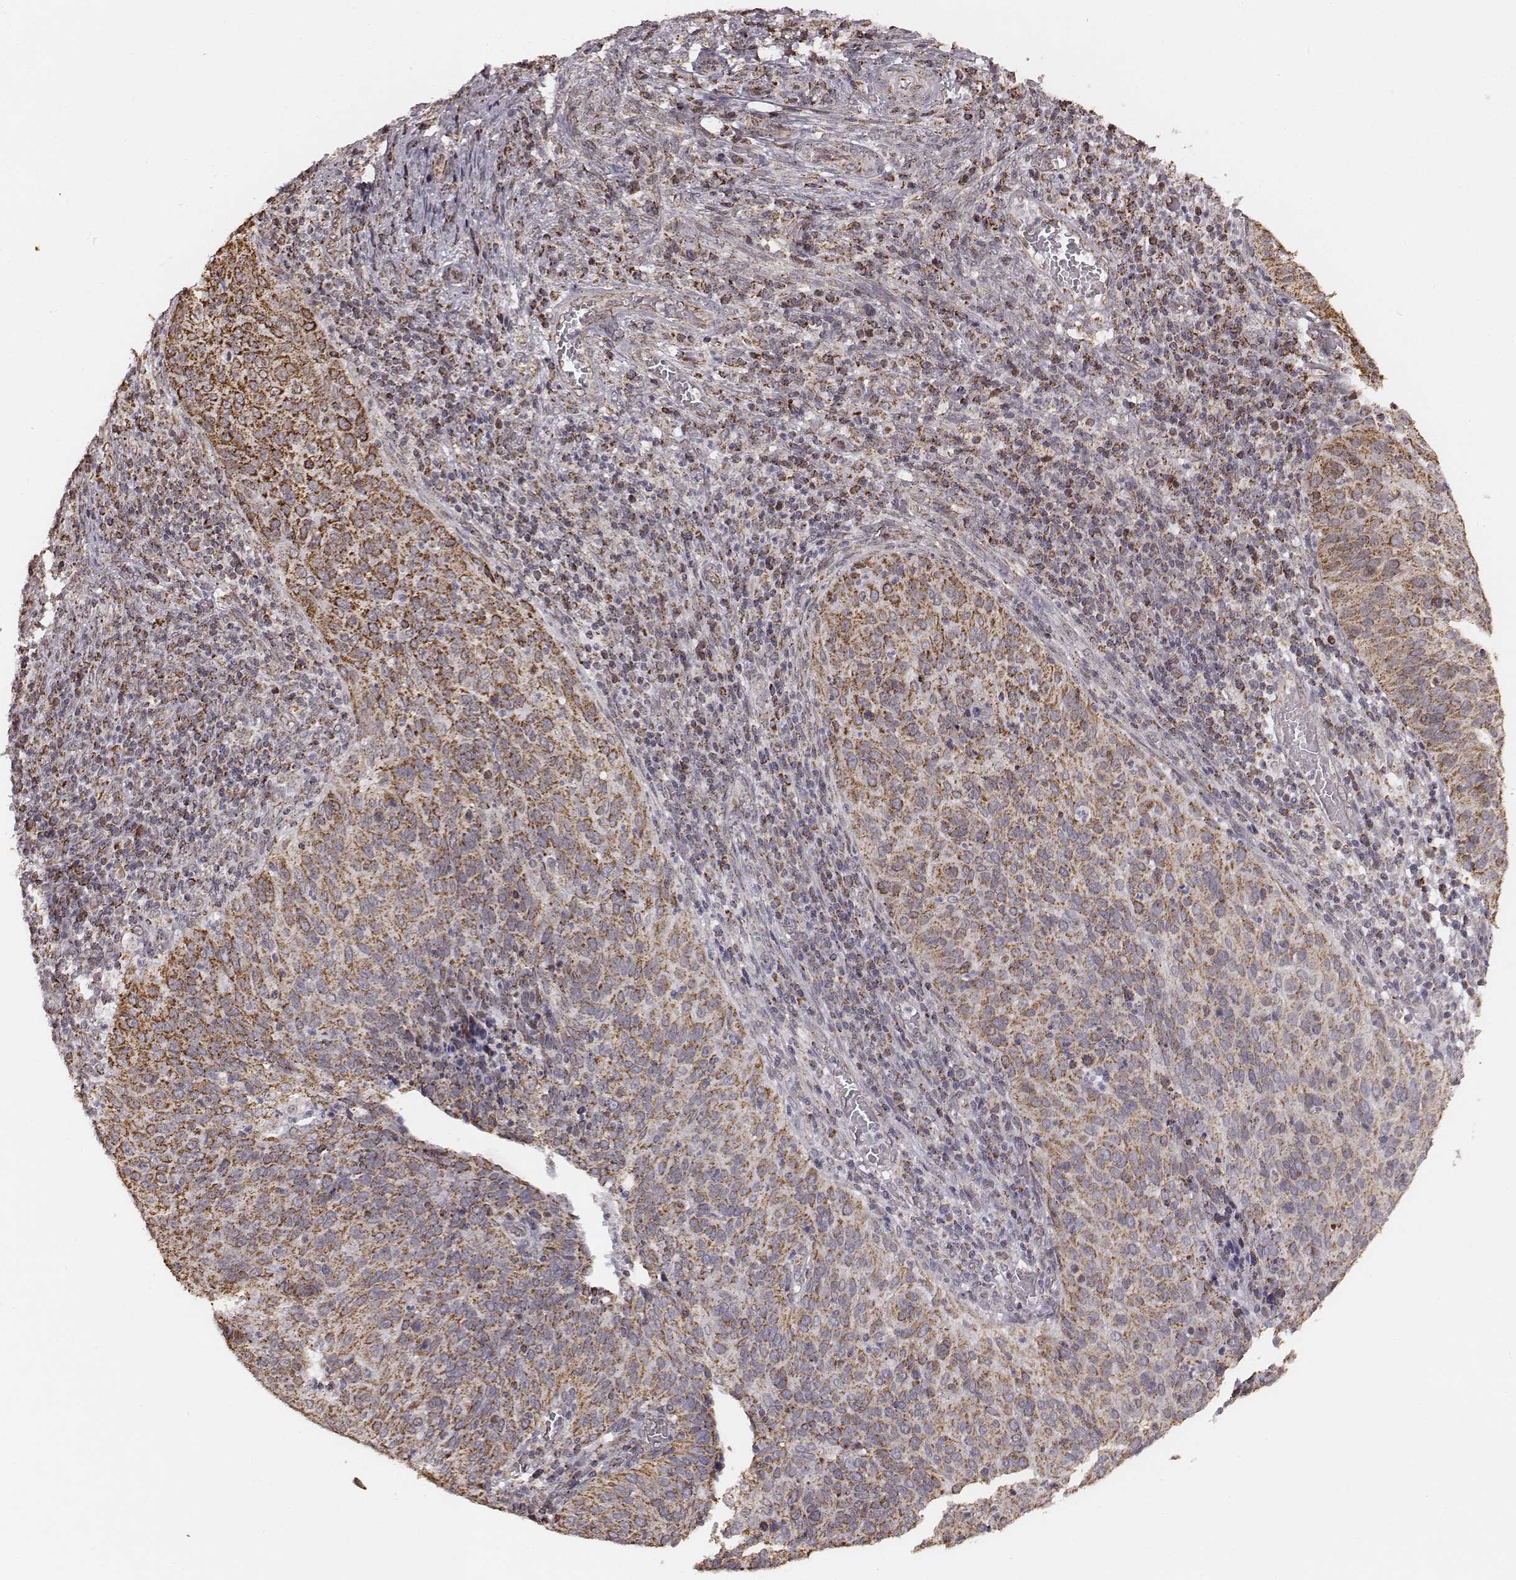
{"staining": {"intensity": "moderate", "quantity": ">75%", "location": "cytoplasmic/membranous"}, "tissue": "cervical cancer", "cell_type": "Tumor cells", "image_type": "cancer", "snomed": [{"axis": "morphology", "description": "Squamous cell carcinoma, NOS"}, {"axis": "topography", "description": "Cervix"}], "caption": "Human squamous cell carcinoma (cervical) stained with a protein marker shows moderate staining in tumor cells.", "gene": "ACOT2", "patient": {"sex": "female", "age": 39}}